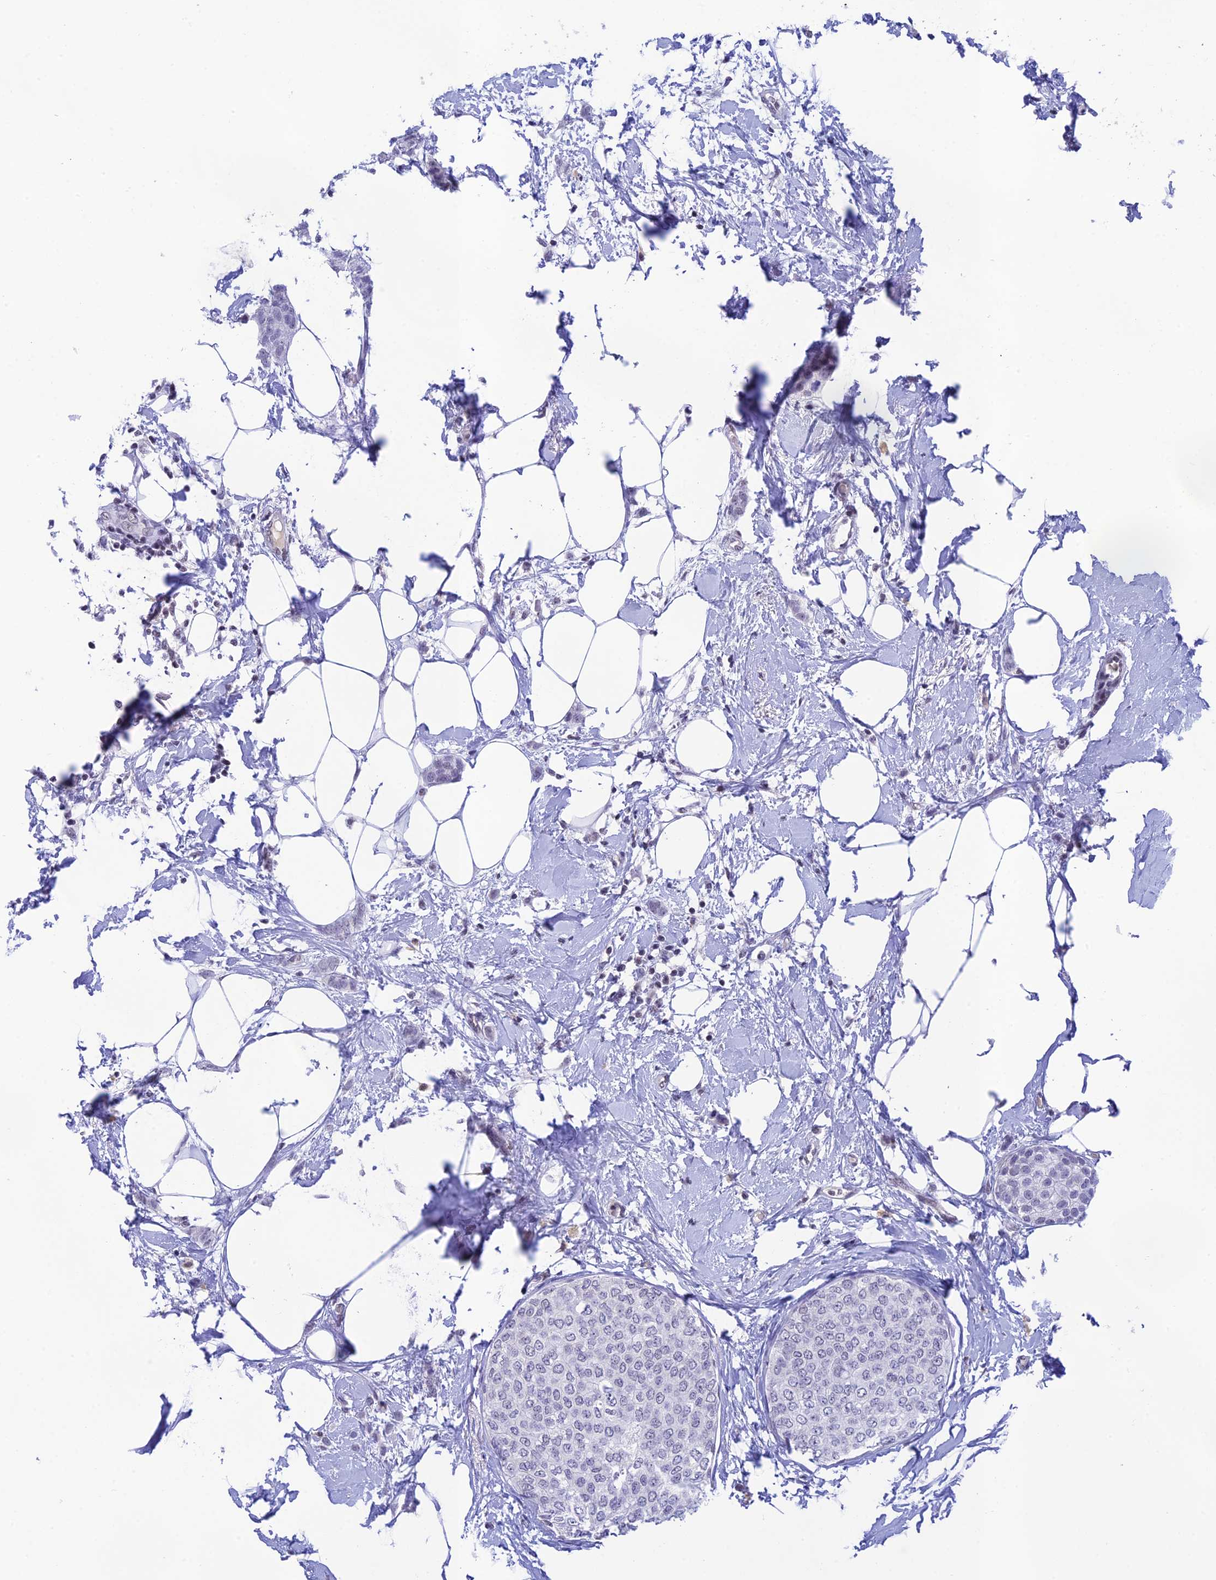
{"staining": {"intensity": "negative", "quantity": "none", "location": "none"}, "tissue": "breast cancer", "cell_type": "Tumor cells", "image_type": "cancer", "snomed": [{"axis": "morphology", "description": "Duct carcinoma"}, {"axis": "topography", "description": "Breast"}], "caption": "Immunohistochemistry of human infiltrating ductal carcinoma (breast) shows no positivity in tumor cells. The staining is performed using DAB (3,3'-diaminobenzidine) brown chromogen with nuclei counter-stained in using hematoxylin.", "gene": "THAP11", "patient": {"sex": "female", "age": 72}}